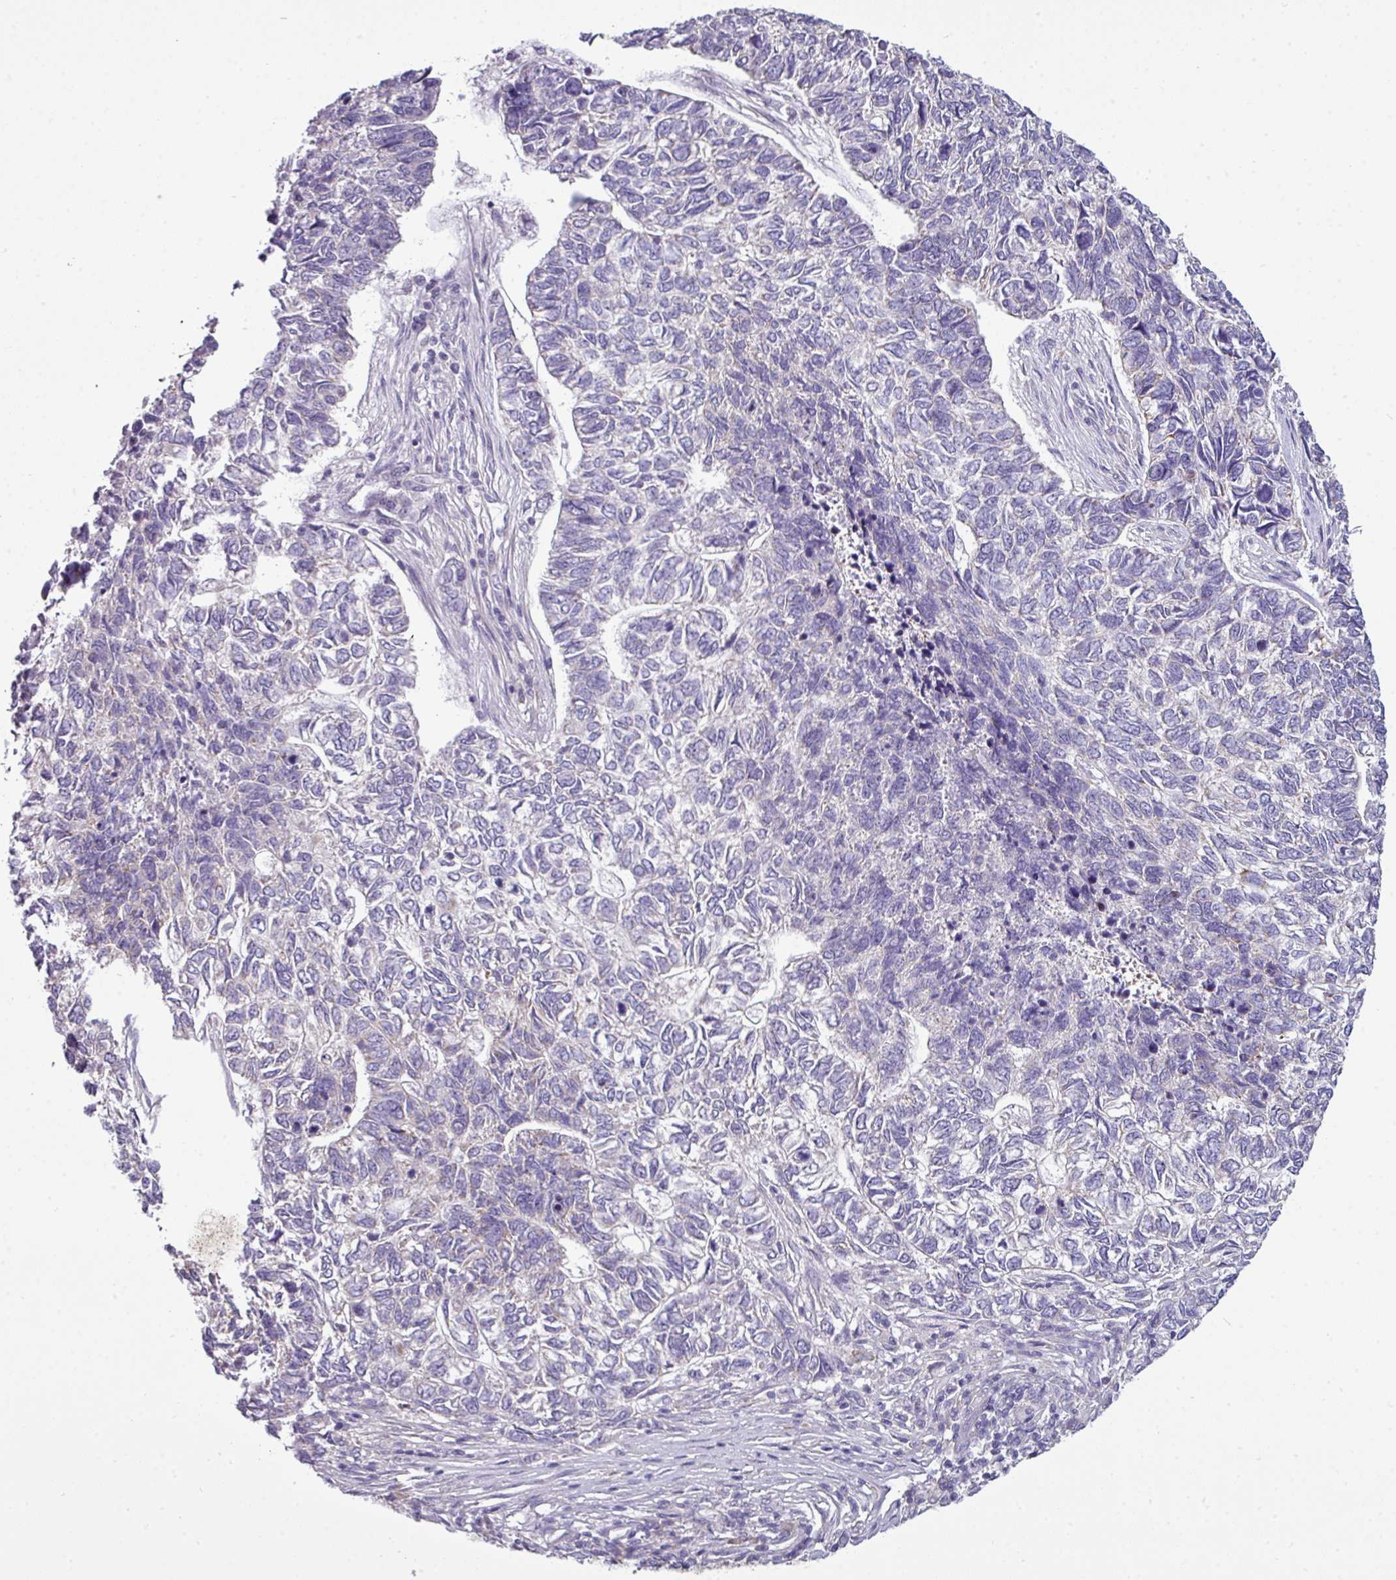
{"staining": {"intensity": "negative", "quantity": "none", "location": "none"}, "tissue": "skin cancer", "cell_type": "Tumor cells", "image_type": "cancer", "snomed": [{"axis": "morphology", "description": "Basal cell carcinoma"}, {"axis": "topography", "description": "Skin"}], "caption": "Protein analysis of skin basal cell carcinoma shows no significant staining in tumor cells. (IHC, brightfield microscopy, high magnification).", "gene": "AGAP5", "patient": {"sex": "female", "age": 65}}